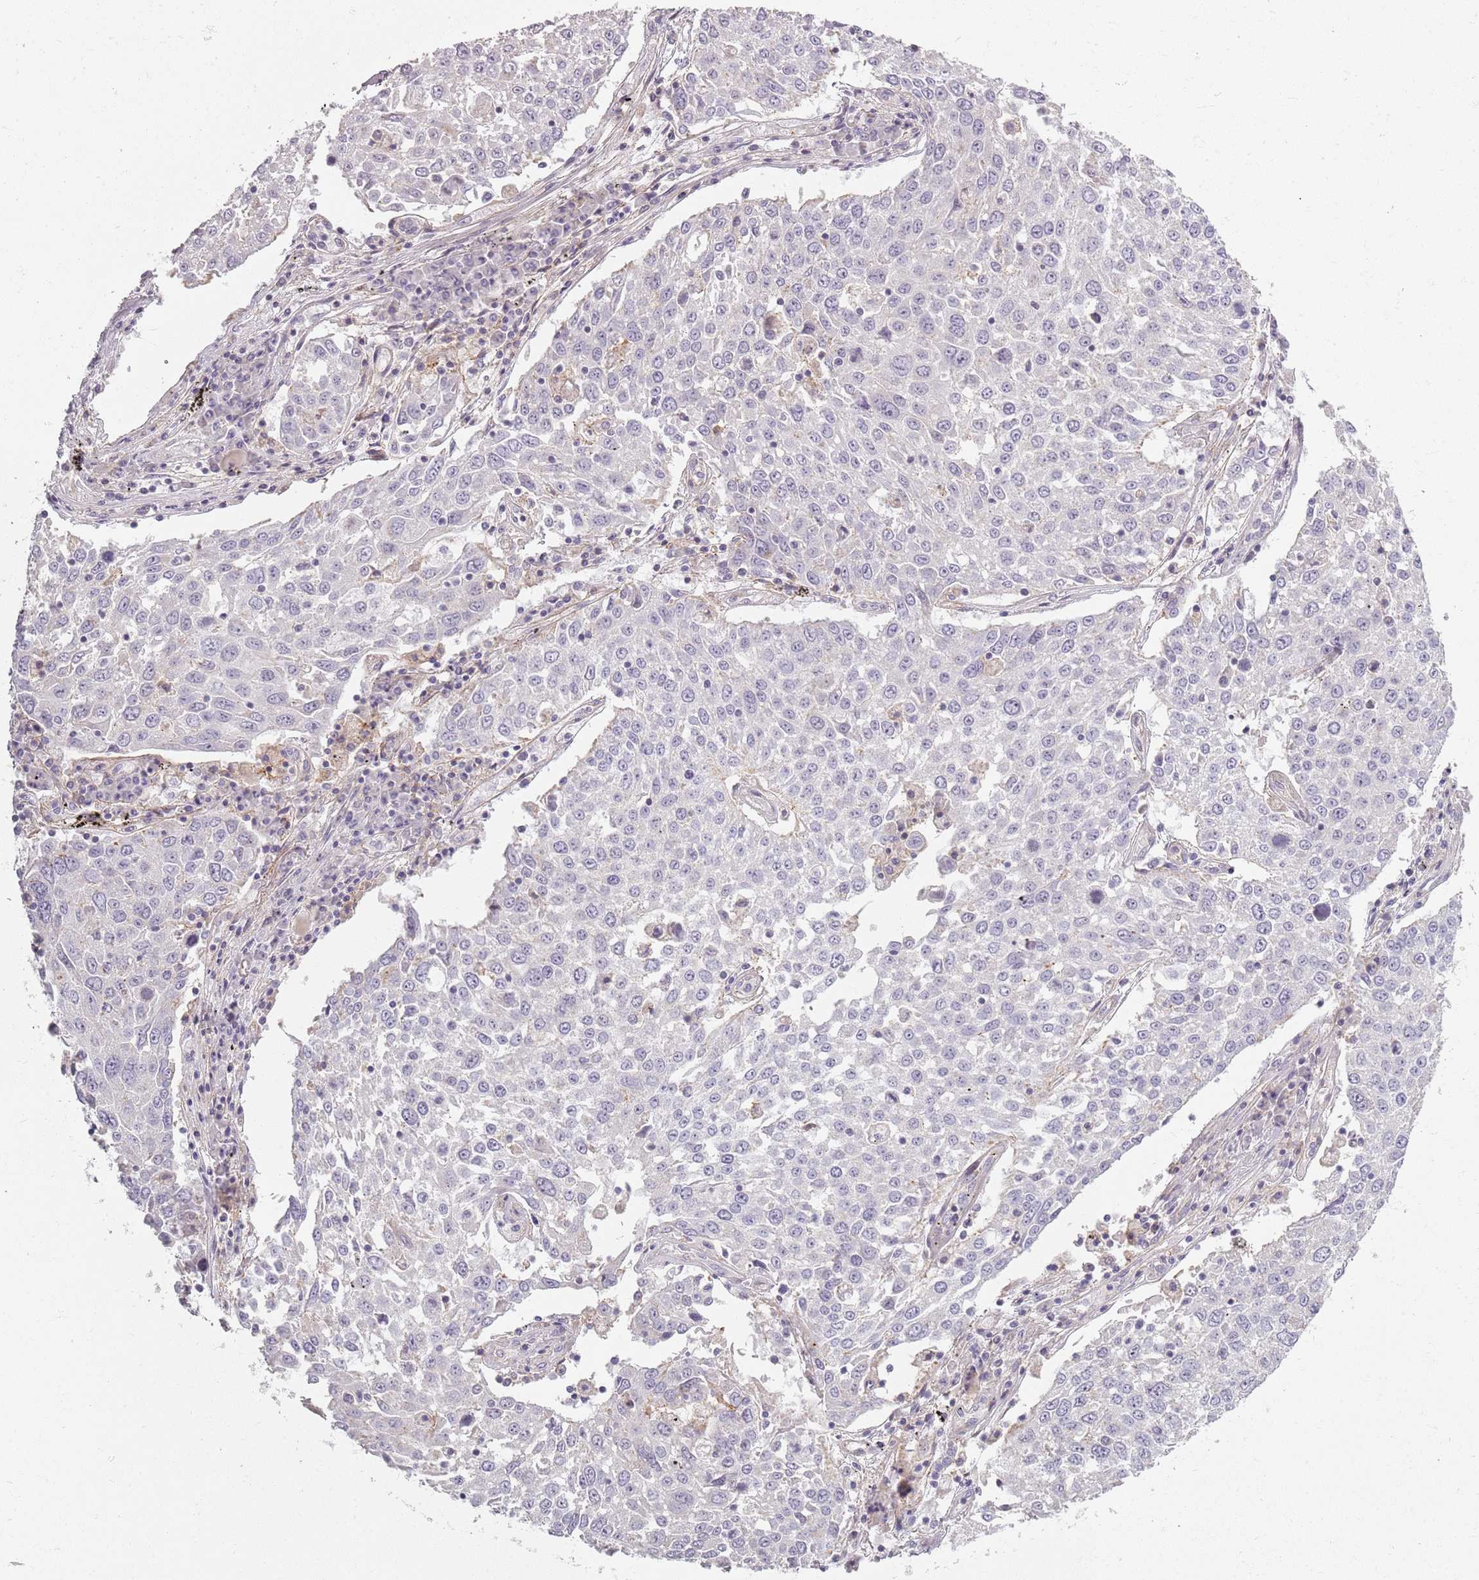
{"staining": {"intensity": "moderate", "quantity": "<25%", "location": "cytoplasmic/membranous"}, "tissue": "lung cancer", "cell_type": "Tumor cells", "image_type": "cancer", "snomed": [{"axis": "morphology", "description": "Squamous cell carcinoma, NOS"}, {"axis": "topography", "description": "Lung"}], "caption": "Lung cancer (squamous cell carcinoma) tissue shows moderate cytoplasmic/membranous expression in approximately <25% of tumor cells, visualized by immunohistochemistry.", "gene": "SYNGR3", "patient": {"sex": "male", "age": 65}}